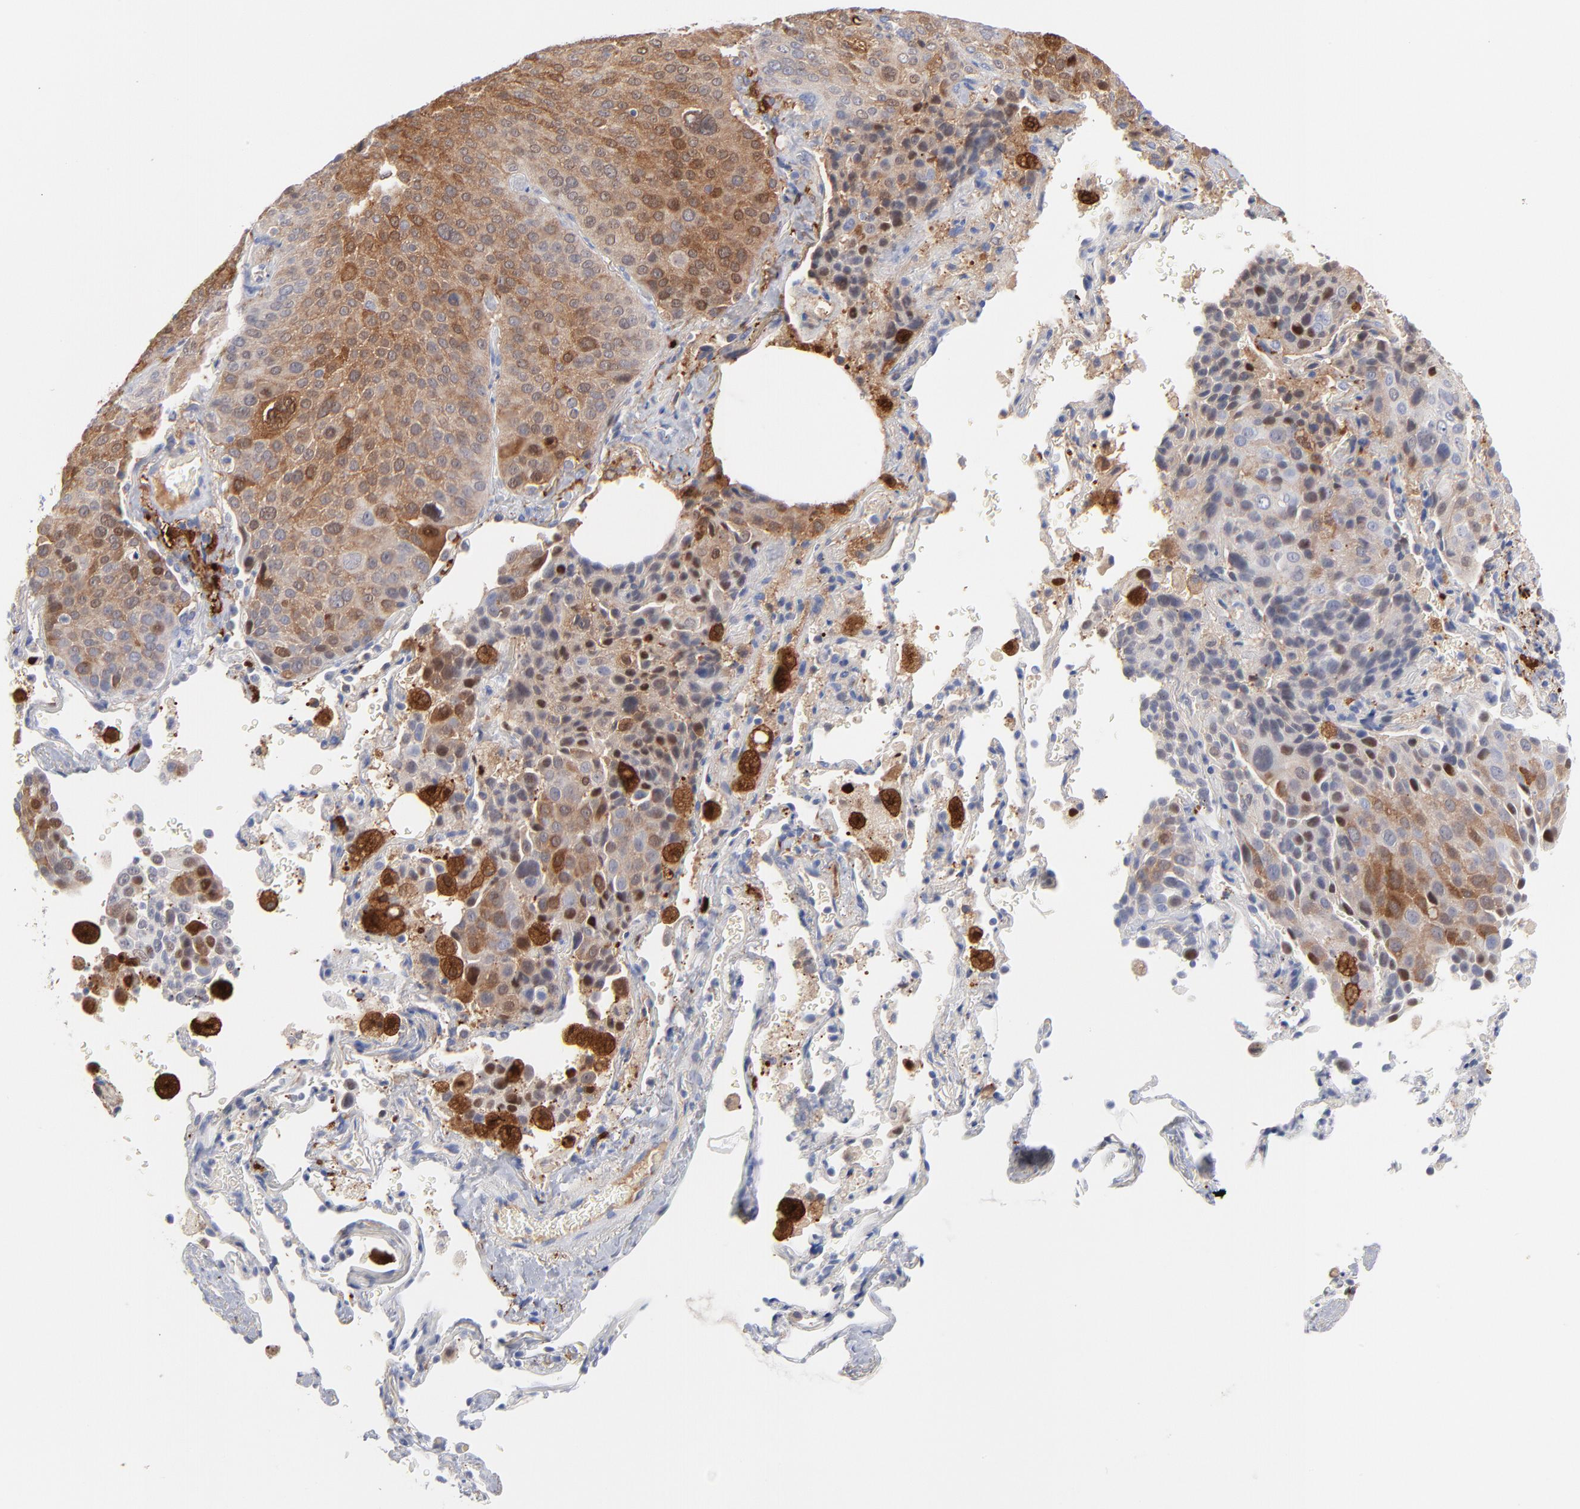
{"staining": {"intensity": "moderate", "quantity": "25%-75%", "location": "cytoplasmic/membranous"}, "tissue": "lung cancer", "cell_type": "Tumor cells", "image_type": "cancer", "snomed": [{"axis": "morphology", "description": "Squamous cell carcinoma, NOS"}, {"axis": "topography", "description": "Lung"}], "caption": "Immunohistochemical staining of human lung cancer (squamous cell carcinoma) reveals medium levels of moderate cytoplasmic/membranous positivity in about 25%-75% of tumor cells. (brown staining indicates protein expression, while blue staining denotes nuclei).", "gene": "IFIT2", "patient": {"sex": "male", "age": 54}}